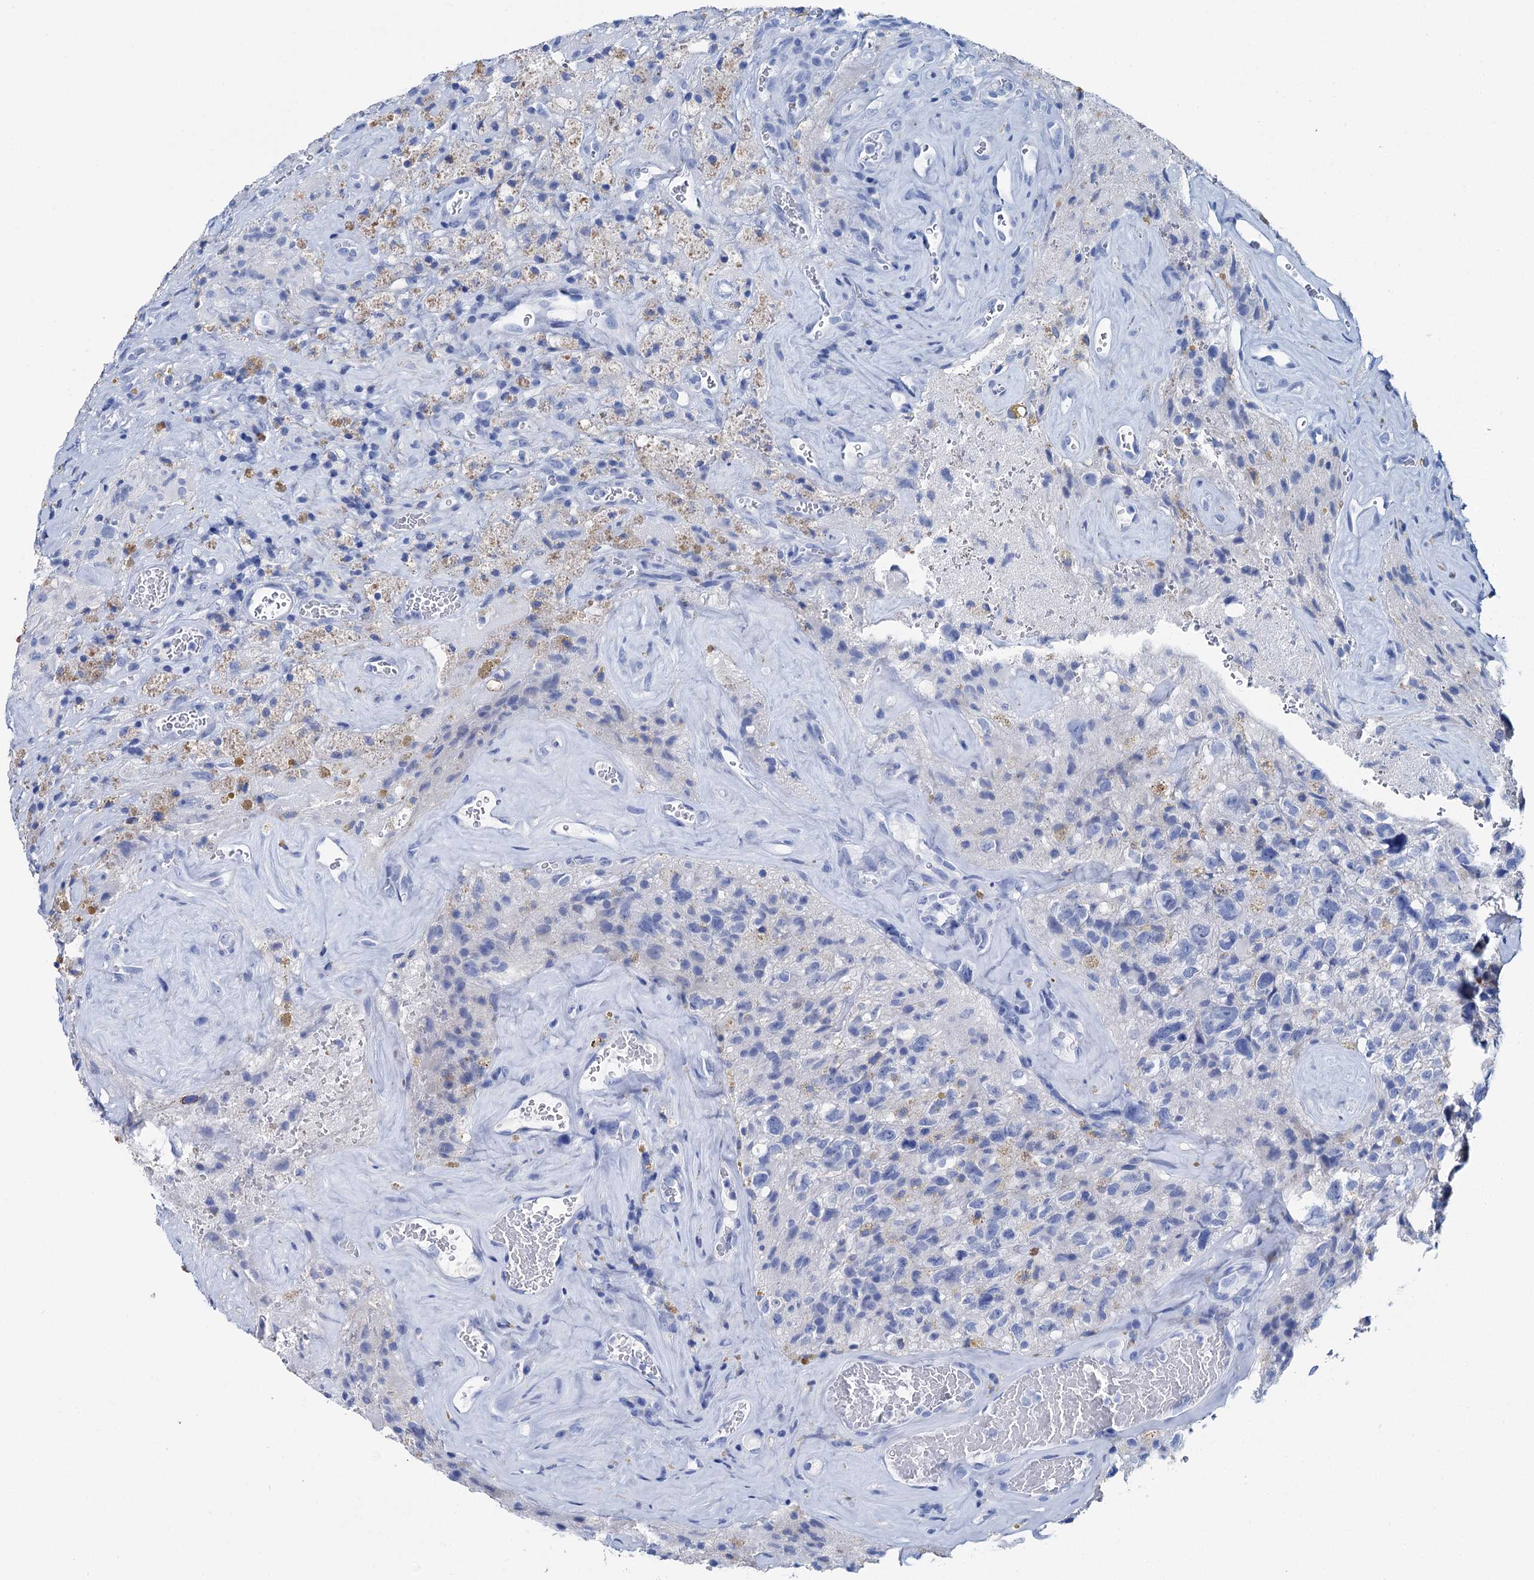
{"staining": {"intensity": "negative", "quantity": "none", "location": "none"}, "tissue": "glioma", "cell_type": "Tumor cells", "image_type": "cancer", "snomed": [{"axis": "morphology", "description": "Glioma, malignant, High grade"}, {"axis": "topography", "description": "Brain"}], "caption": "Photomicrograph shows no protein expression in tumor cells of high-grade glioma (malignant) tissue. (Immunohistochemistry, brightfield microscopy, high magnification).", "gene": "BRINP1", "patient": {"sex": "male", "age": 69}}